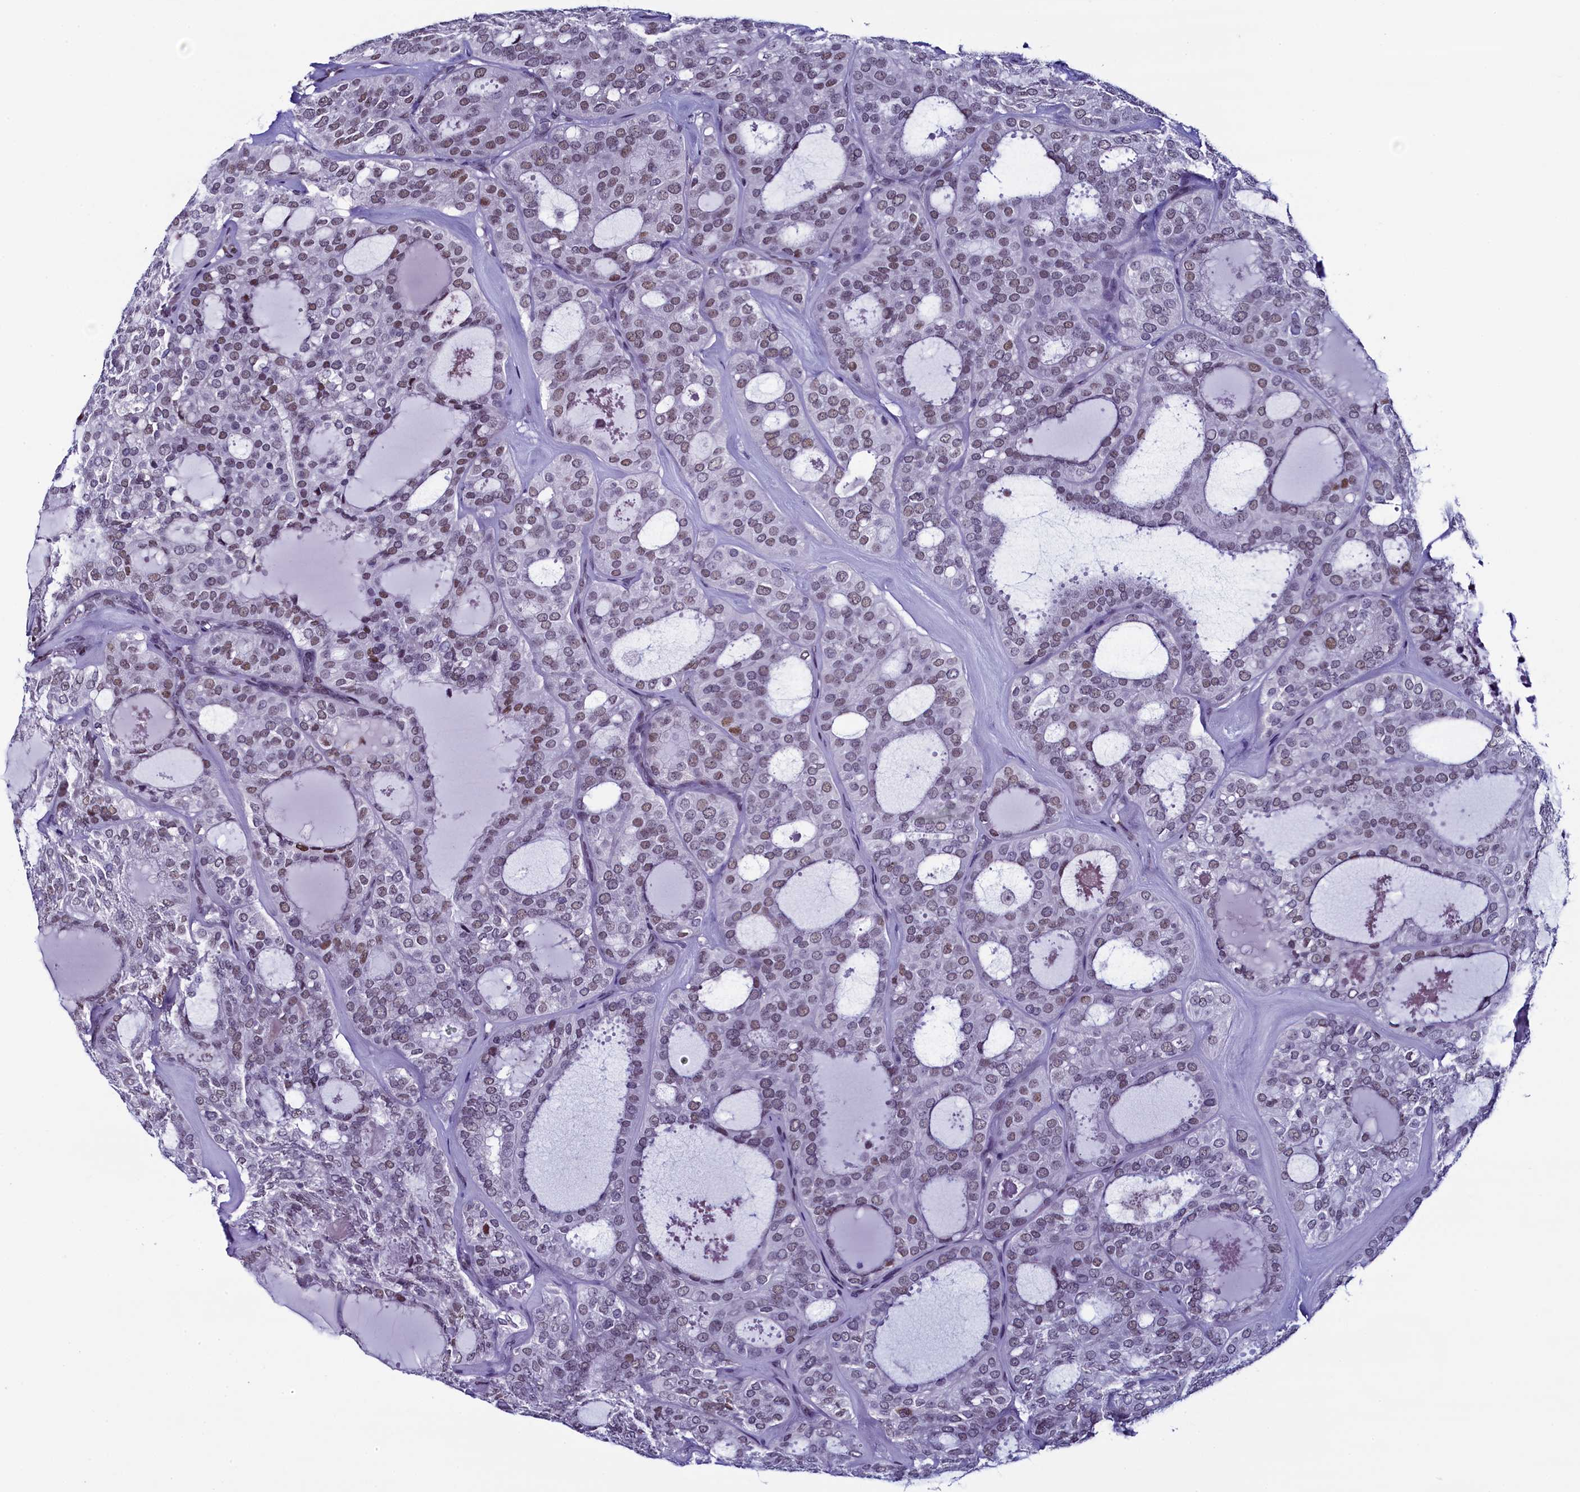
{"staining": {"intensity": "weak", "quantity": ">75%", "location": "nuclear"}, "tissue": "thyroid cancer", "cell_type": "Tumor cells", "image_type": "cancer", "snomed": [{"axis": "morphology", "description": "Follicular adenoma carcinoma, NOS"}, {"axis": "topography", "description": "Thyroid gland"}], "caption": "DAB (3,3'-diaminobenzidine) immunohistochemical staining of thyroid follicular adenoma carcinoma demonstrates weak nuclear protein expression in approximately >75% of tumor cells.", "gene": "SUGP2", "patient": {"sex": "male", "age": 75}}